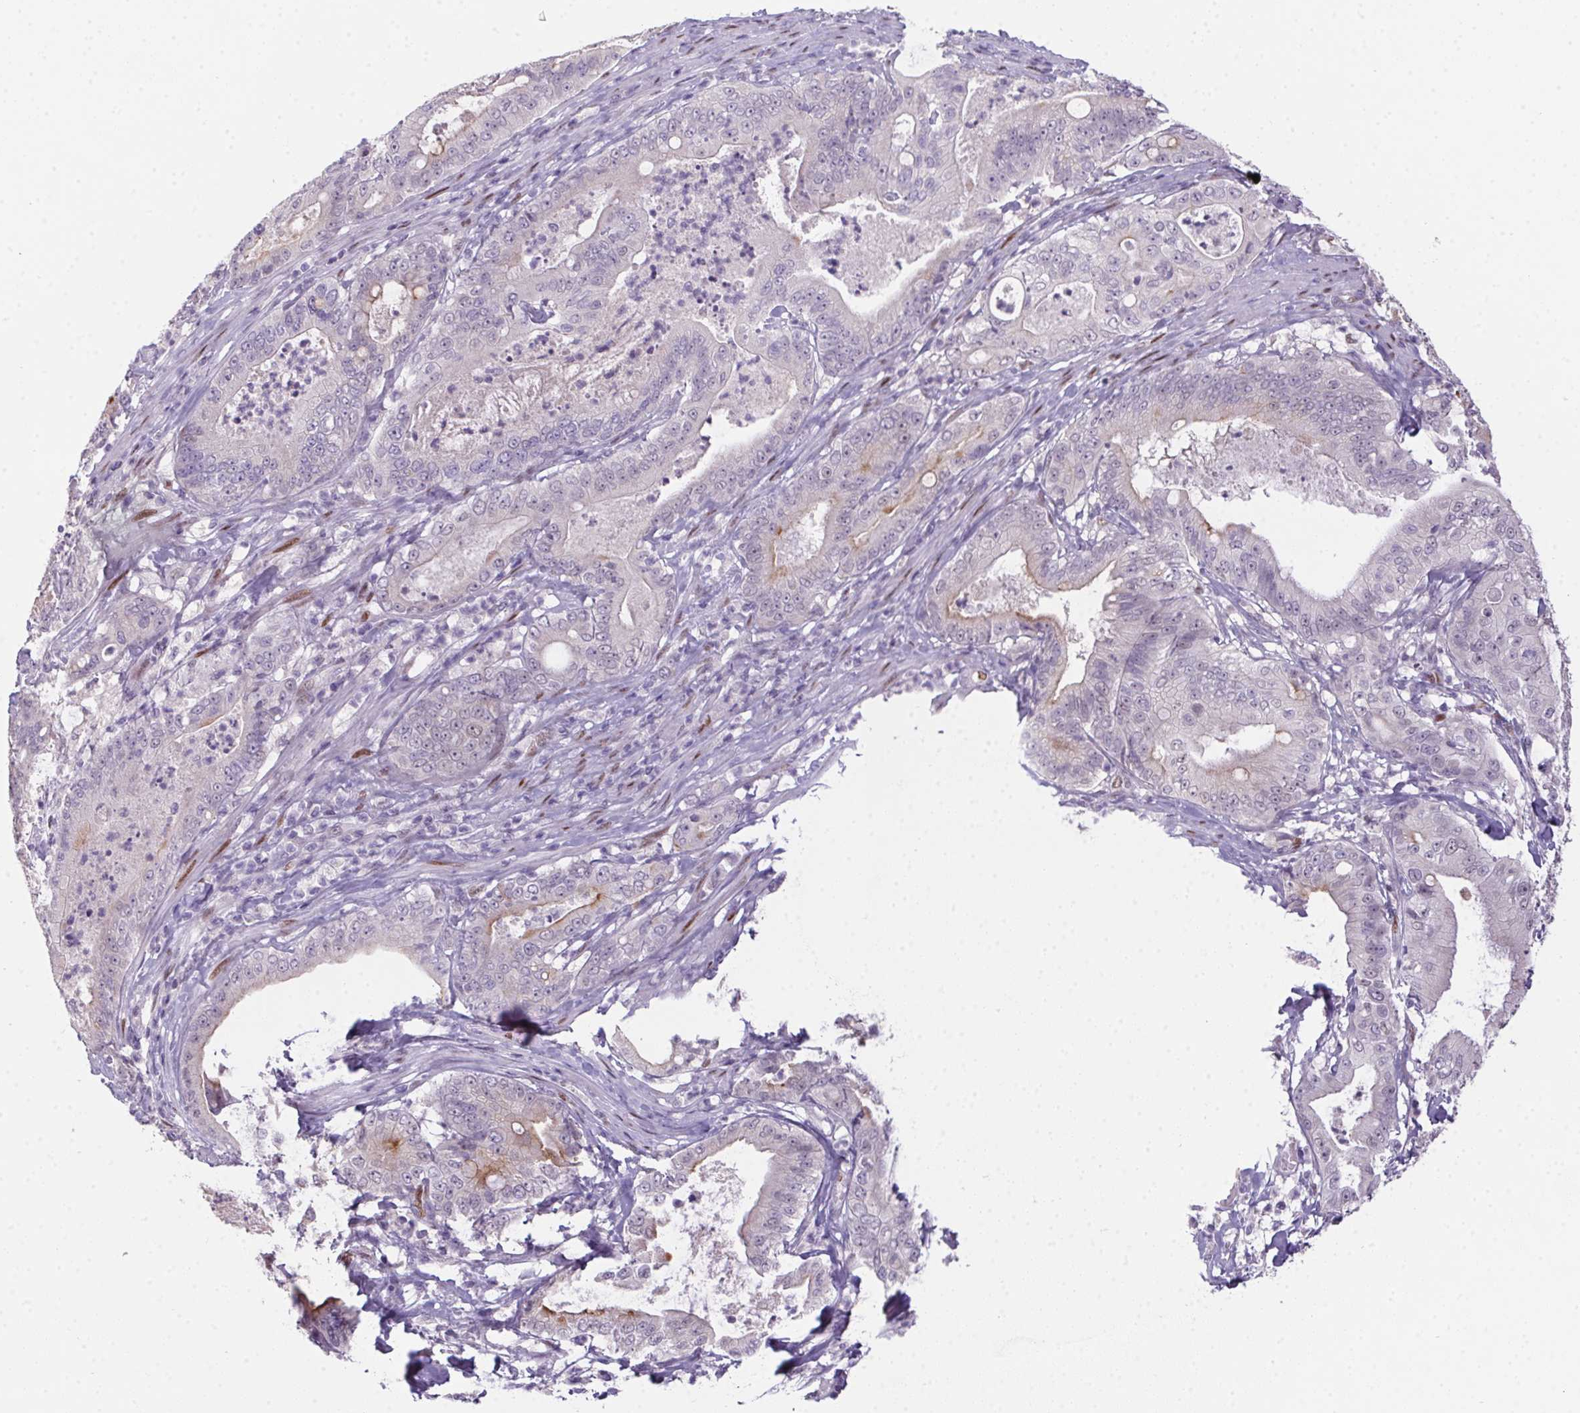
{"staining": {"intensity": "negative", "quantity": "none", "location": "none"}, "tissue": "pancreatic cancer", "cell_type": "Tumor cells", "image_type": "cancer", "snomed": [{"axis": "morphology", "description": "Adenocarcinoma, NOS"}, {"axis": "topography", "description": "Pancreas"}], "caption": "The photomicrograph displays no staining of tumor cells in pancreatic cancer. (DAB (3,3'-diaminobenzidine) immunohistochemistry (IHC) visualized using brightfield microscopy, high magnification).", "gene": "SP9", "patient": {"sex": "male", "age": 71}}